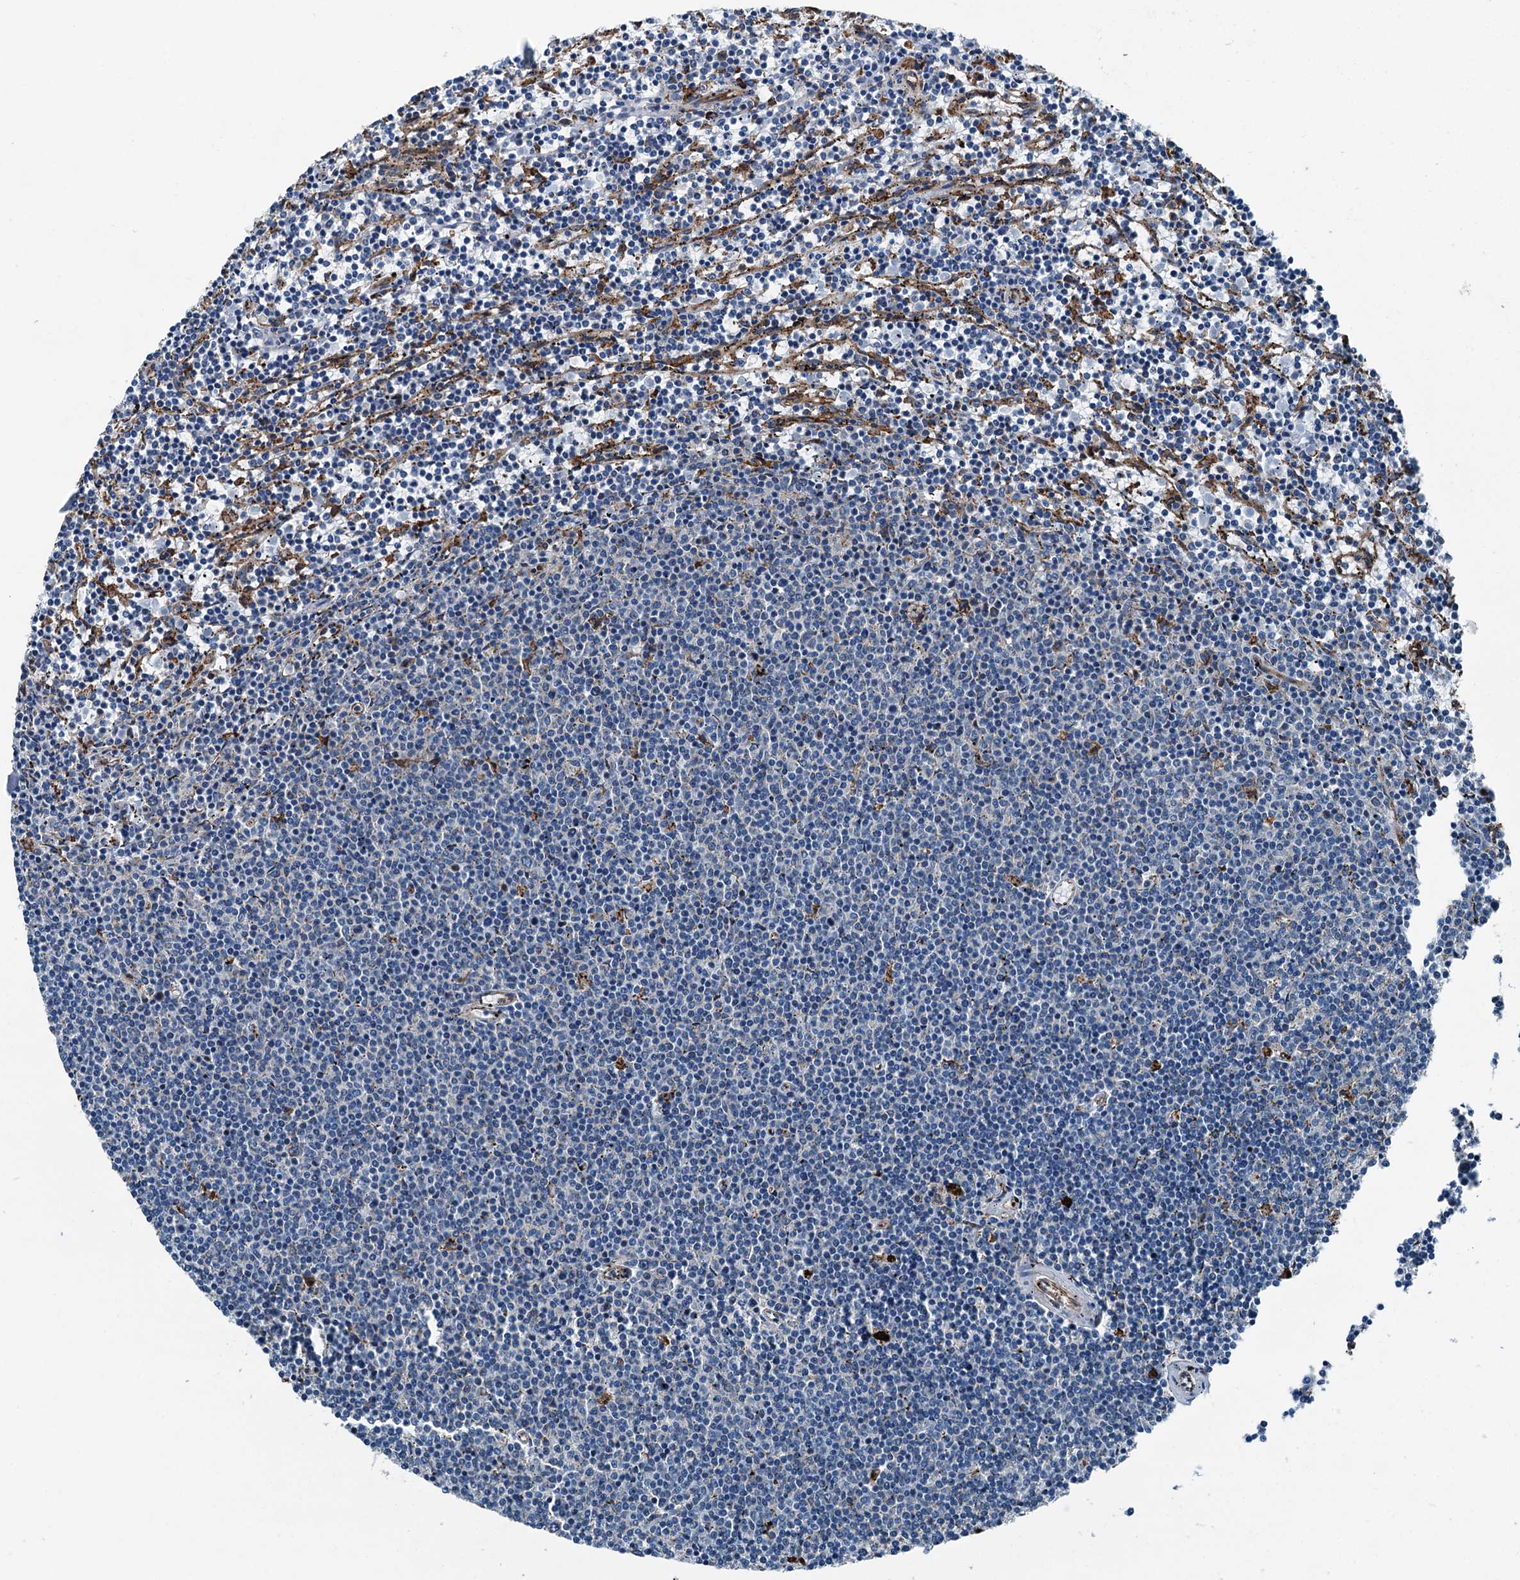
{"staining": {"intensity": "negative", "quantity": "none", "location": "none"}, "tissue": "lymphoma", "cell_type": "Tumor cells", "image_type": "cancer", "snomed": [{"axis": "morphology", "description": "Malignant lymphoma, non-Hodgkin's type, Low grade"}, {"axis": "topography", "description": "Spleen"}], "caption": "This is a micrograph of immunohistochemistry staining of low-grade malignant lymphoma, non-Hodgkin's type, which shows no staining in tumor cells.", "gene": "TAMALIN", "patient": {"sex": "female", "age": 50}}